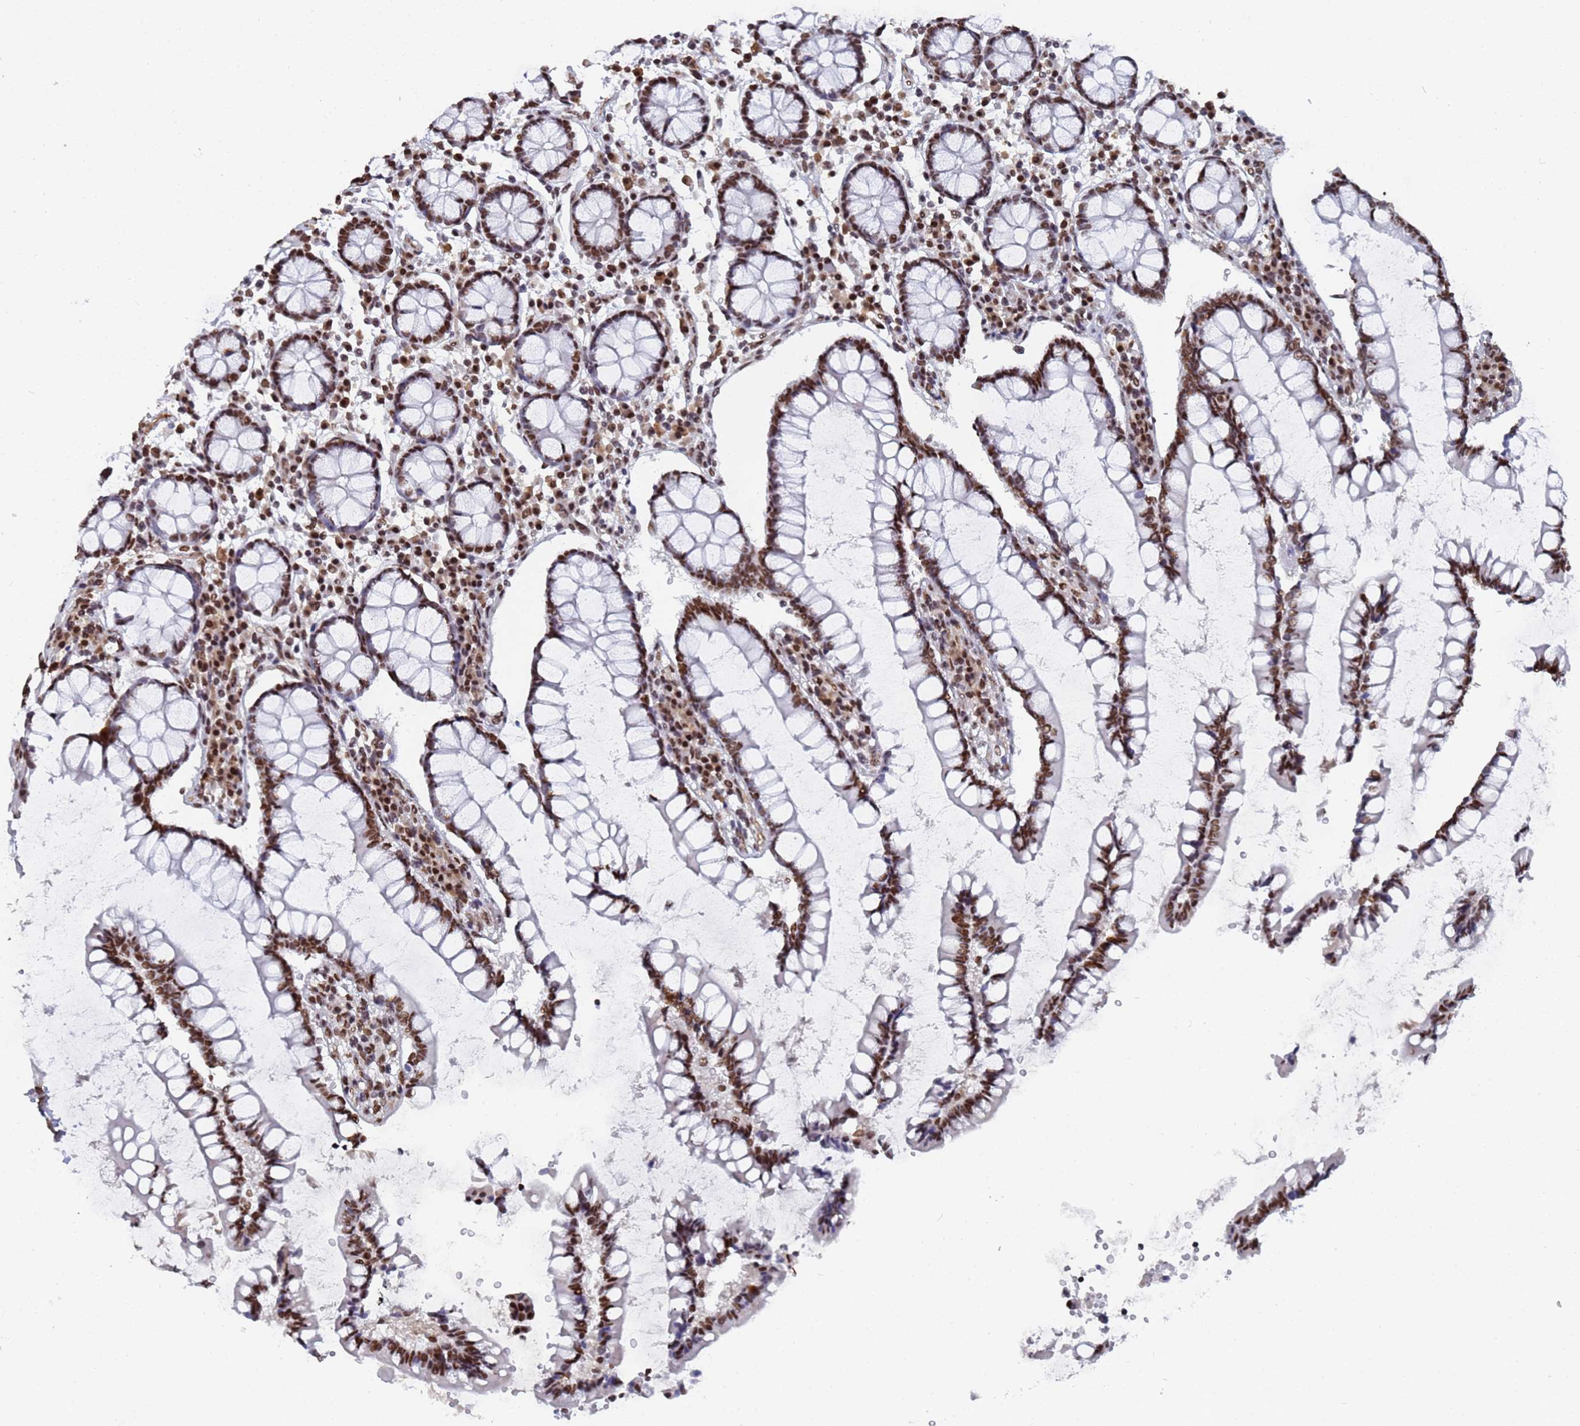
{"staining": {"intensity": "moderate", "quantity": ">75%", "location": "nuclear"}, "tissue": "colon", "cell_type": "Endothelial cells", "image_type": "normal", "snomed": [{"axis": "morphology", "description": "Normal tissue, NOS"}, {"axis": "topography", "description": "Colon"}], "caption": "The micrograph shows immunohistochemical staining of unremarkable colon. There is moderate nuclear staining is identified in approximately >75% of endothelial cells.", "gene": "RAVER2", "patient": {"sex": "female", "age": 79}}